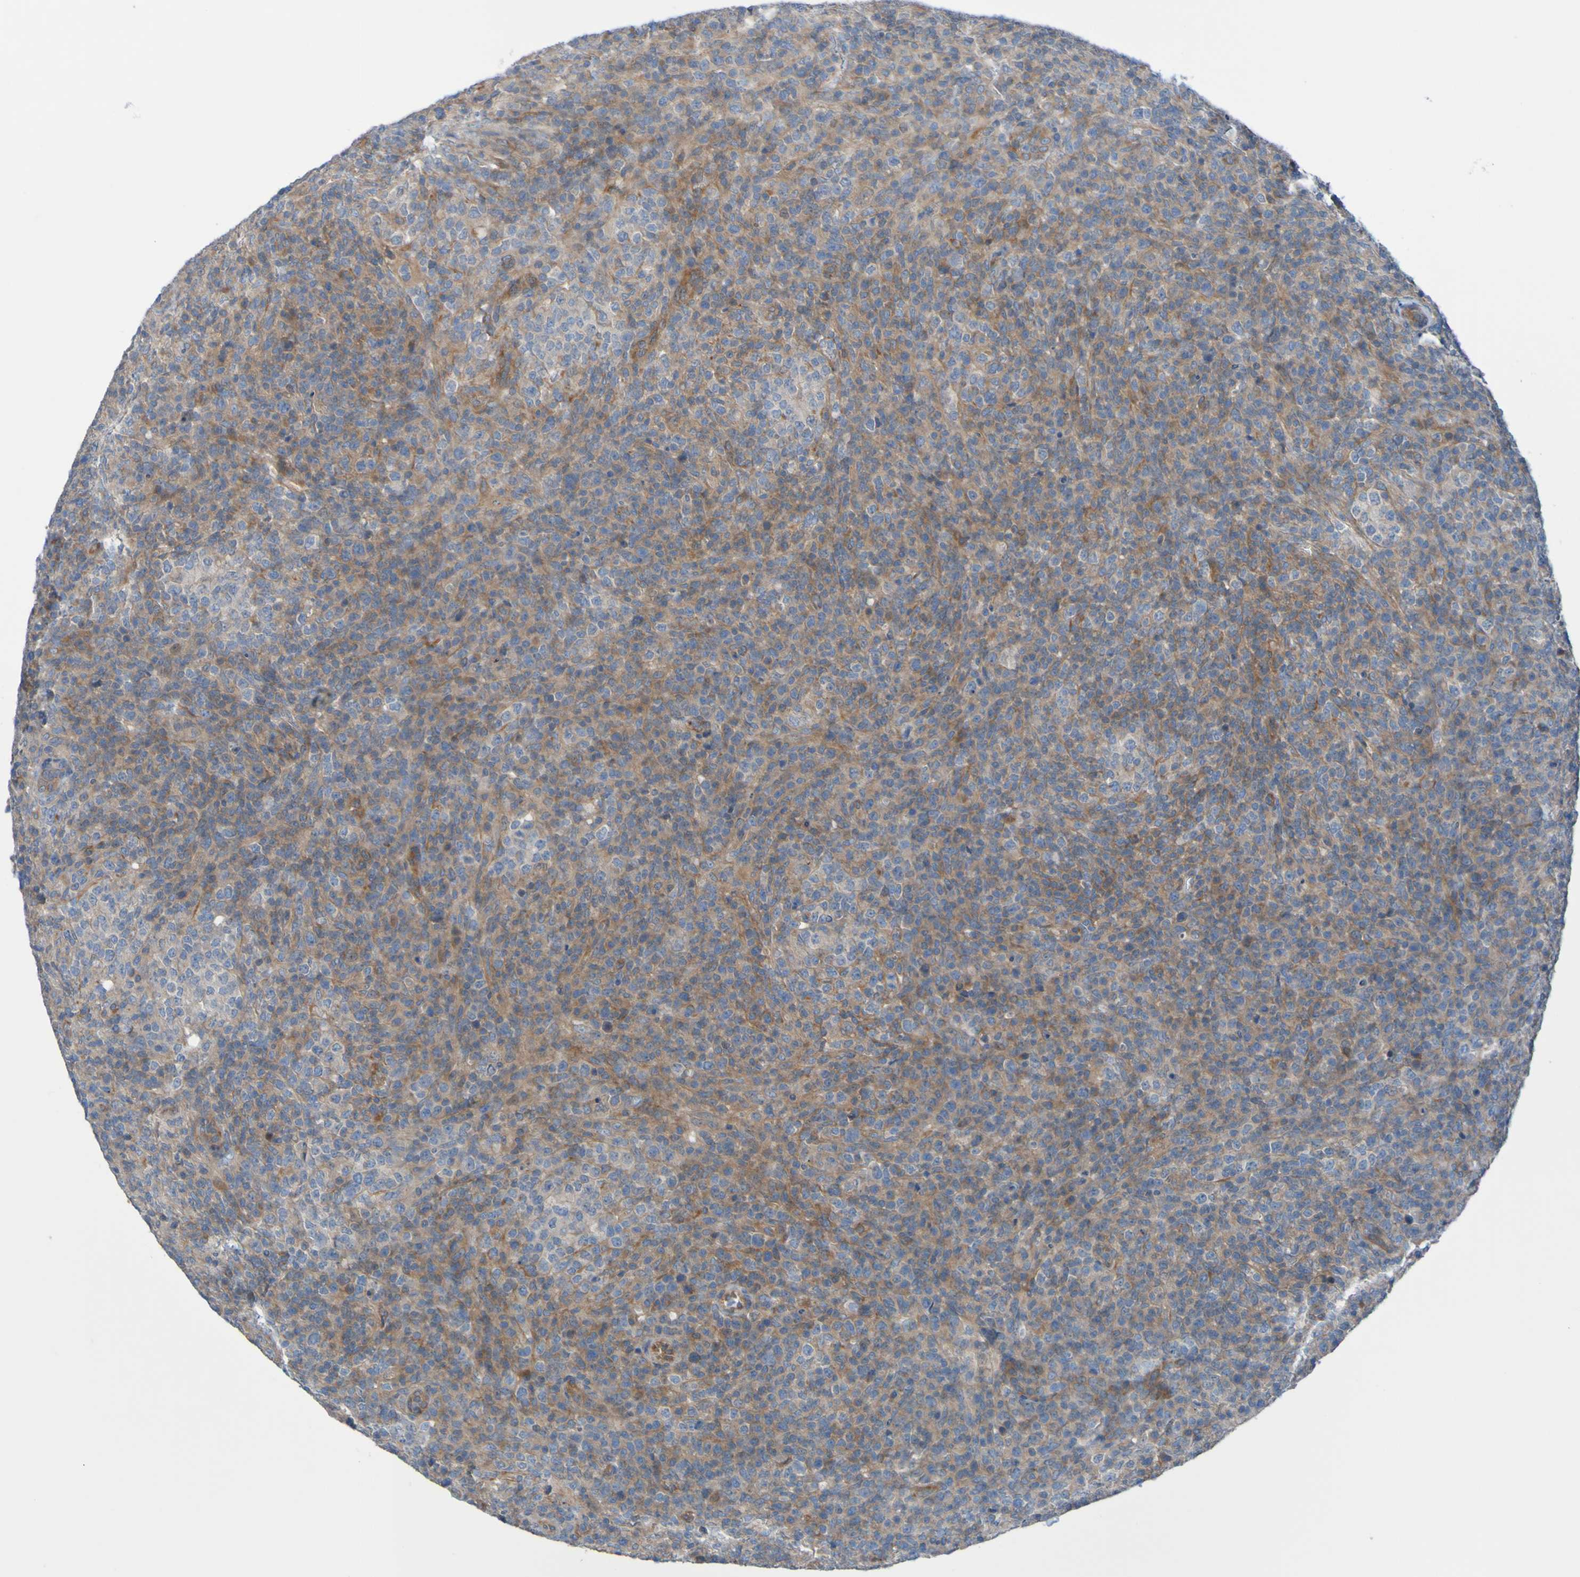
{"staining": {"intensity": "moderate", "quantity": ">75%", "location": "cytoplasmic/membranous"}, "tissue": "lymphoma", "cell_type": "Tumor cells", "image_type": "cancer", "snomed": [{"axis": "morphology", "description": "Malignant lymphoma, non-Hodgkin's type, High grade"}, {"axis": "topography", "description": "Lymph node"}], "caption": "High-grade malignant lymphoma, non-Hodgkin's type stained with DAB immunohistochemistry exhibits medium levels of moderate cytoplasmic/membranous staining in approximately >75% of tumor cells.", "gene": "NPRL3", "patient": {"sex": "female", "age": 76}}